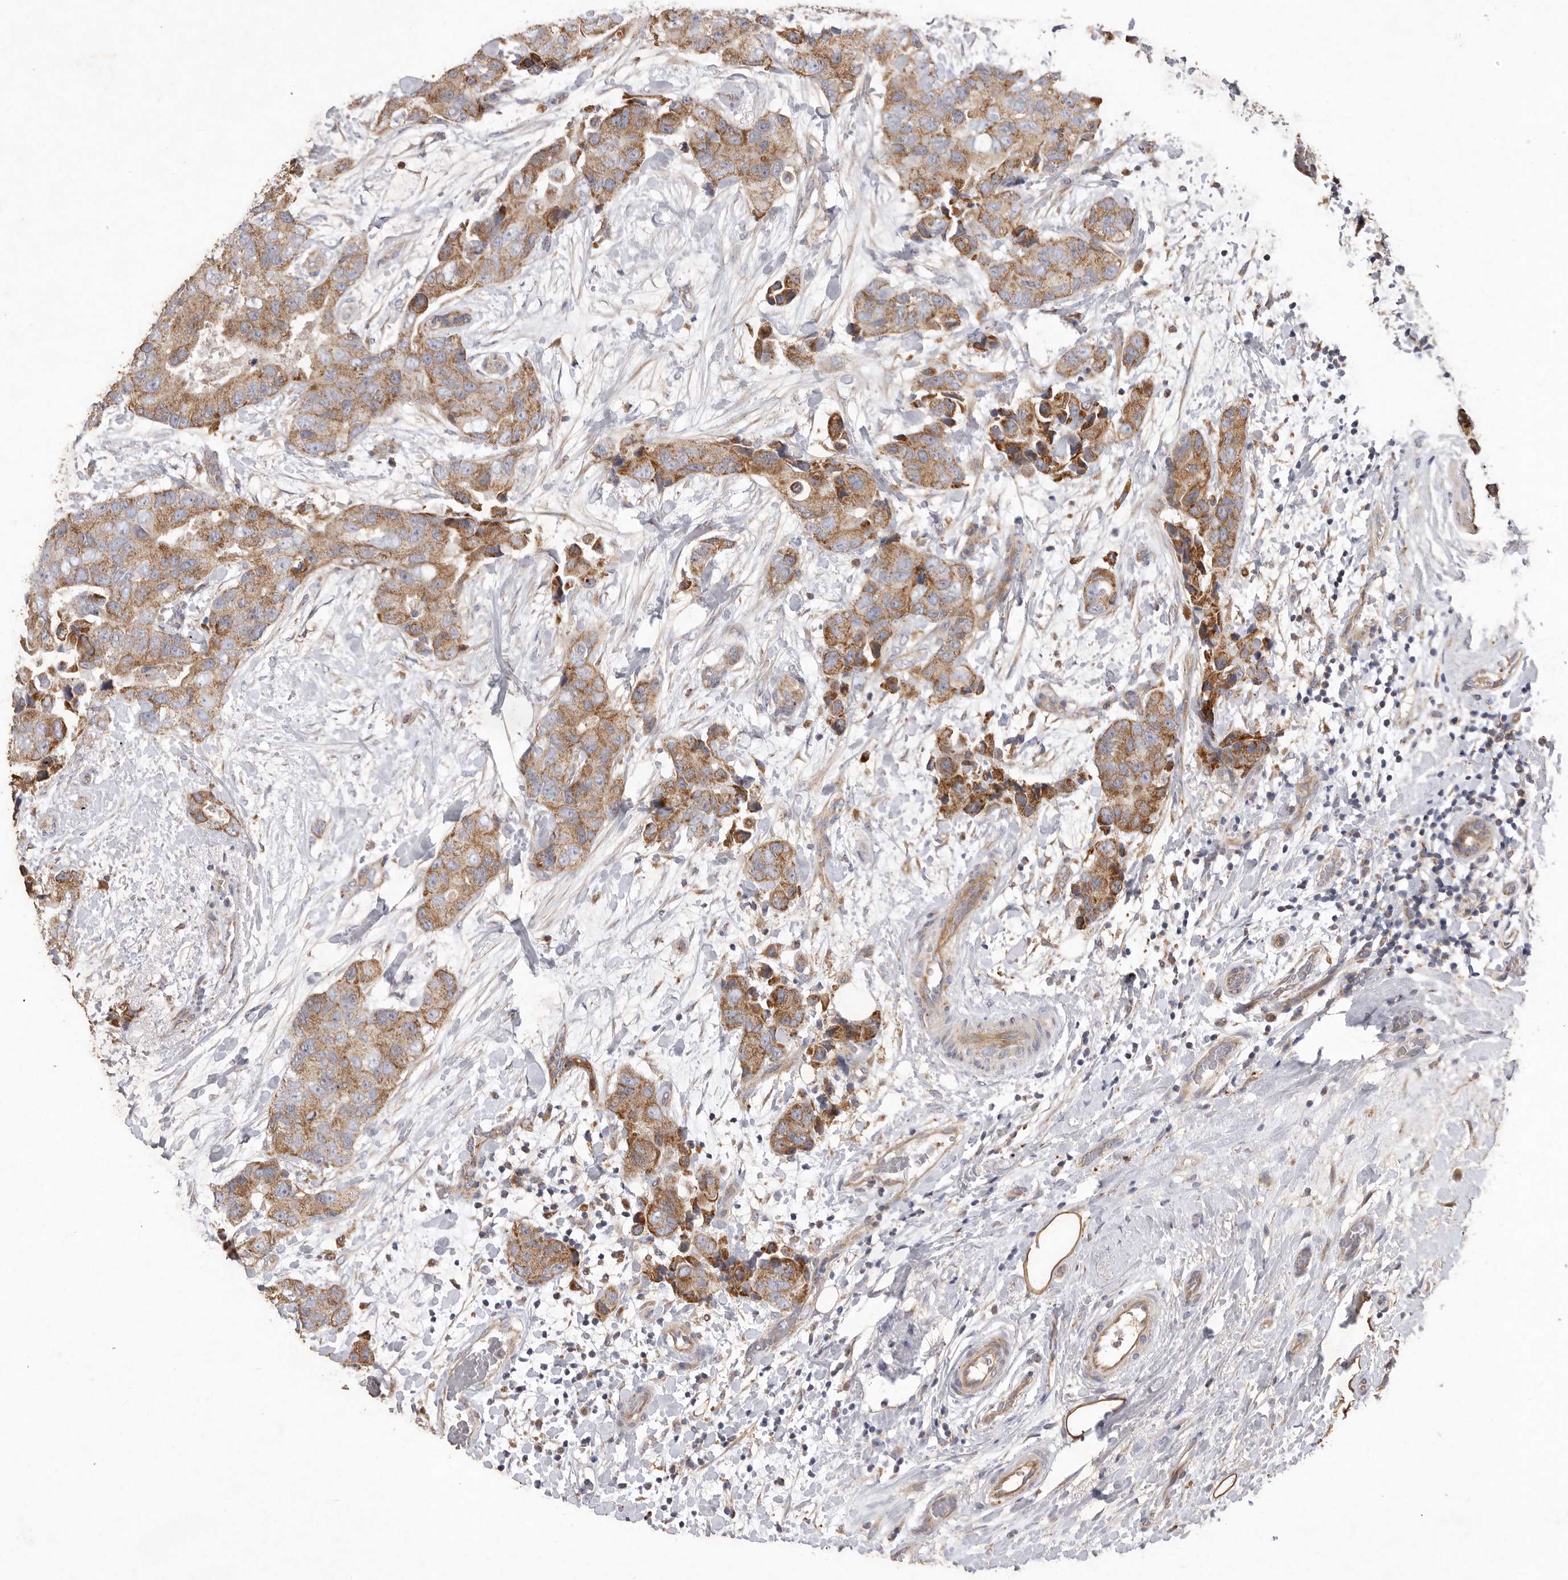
{"staining": {"intensity": "moderate", "quantity": ">75%", "location": "cytoplasmic/membranous"}, "tissue": "breast cancer", "cell_type": "Tumor cells", "image_type": "cancer", "snomed": [{"axis": "morphology", "description": "Duct carcinoma"}, {"axis": "topography", "description": "Breast"}], "caption": "Tumor cells exhibit medium levels of moderate cytoplasmic/membranous expression in approximately >75% of cells in human breast cancer (invasive ductal carcinoma).", "gene": "MRPL41", "patient": {"sex": "female", "age": 62}}